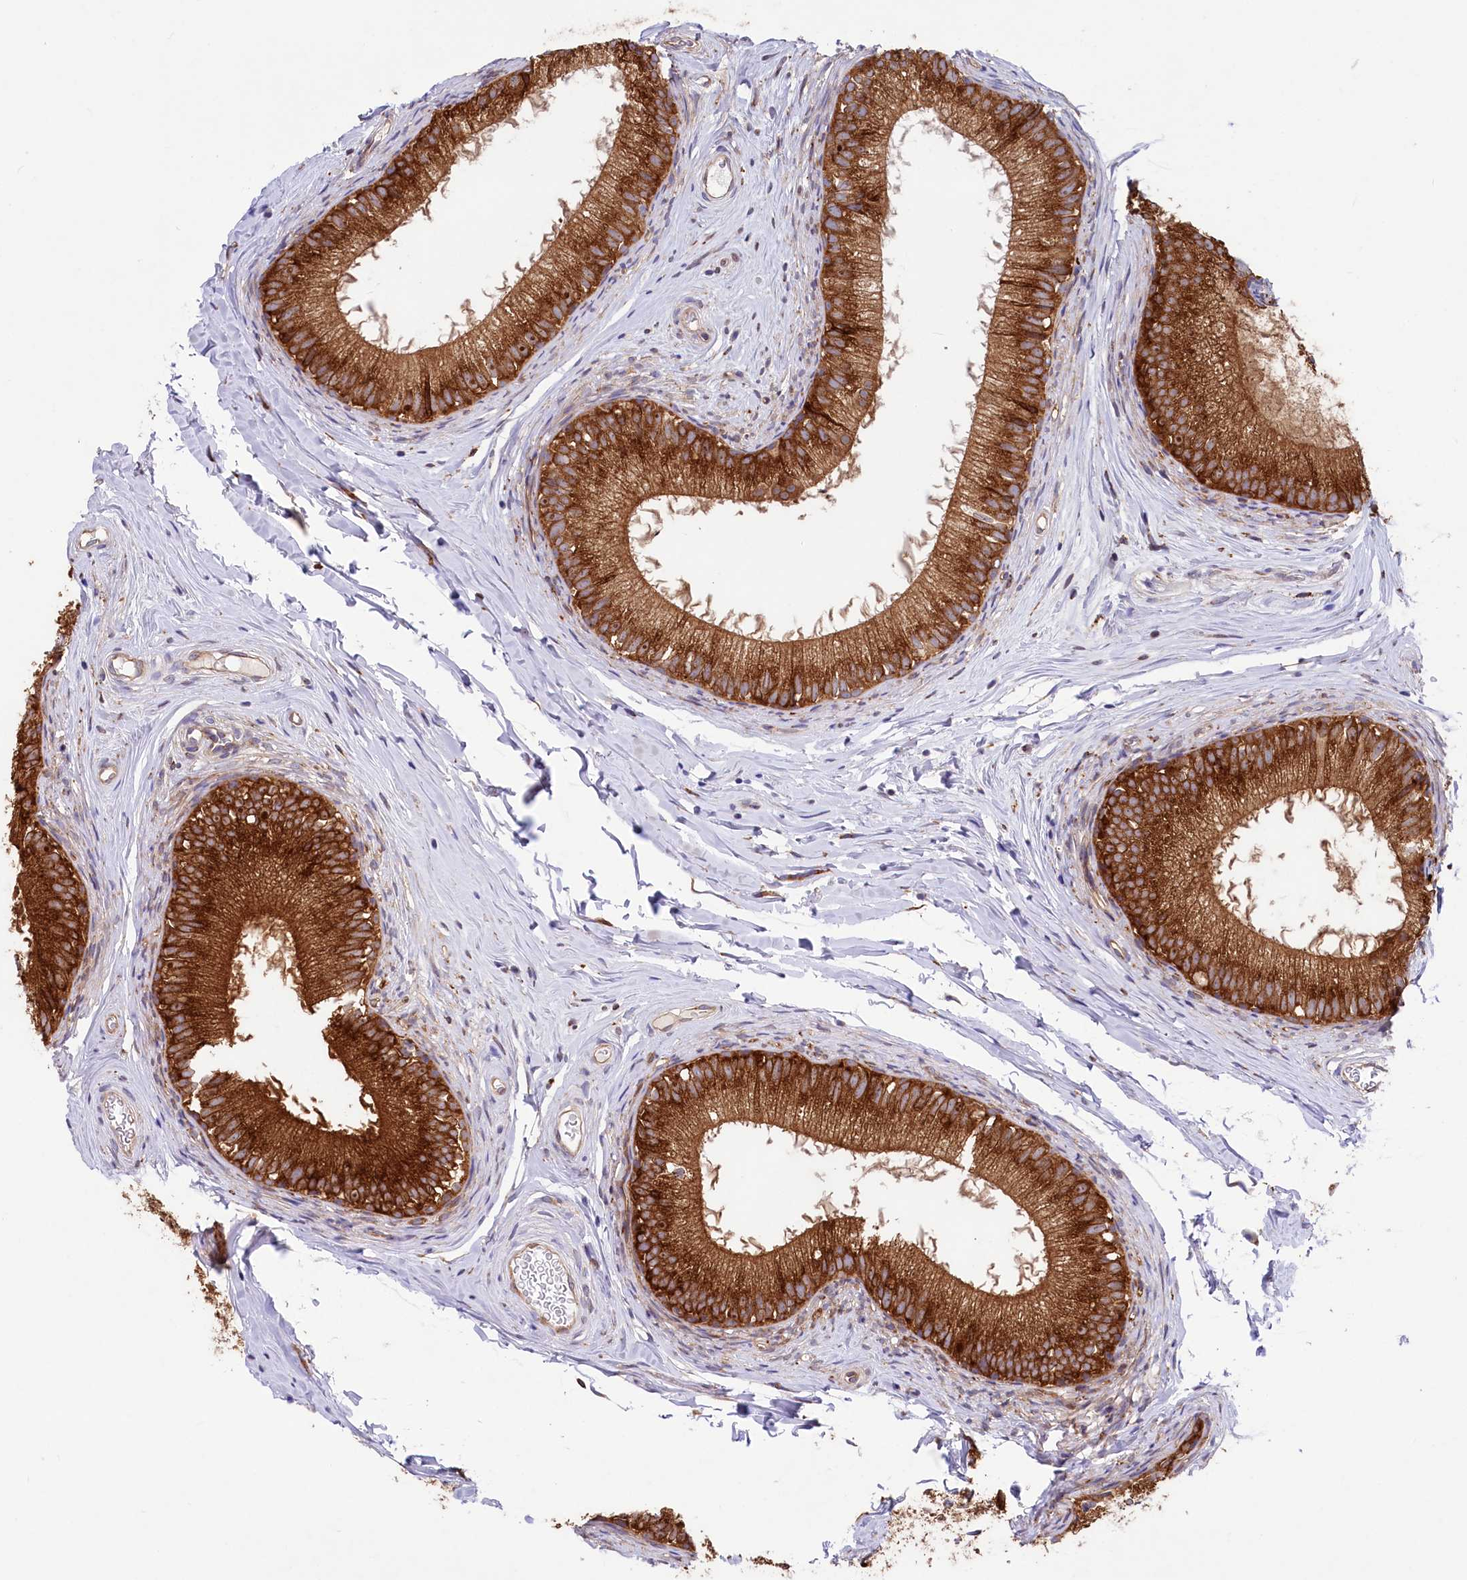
{"staining": {"intensity": "strong", "quantity": ">75%", "location": "cytoplasmic/membranous"}, "tissue": "epididymis", "cell_type": "Glandular cells", "image_type": "normal", "snomed": [{"axis": "morphology", "description": "Normal tissue, NOS"}, {"axis": "topography", "description": "Epididymis"}], "caption": "Immunohistochemical staining of benign human epididymis displays high levels of strong cytoplasmic/membranous staining in approximately >75% of glandular cells.", "gene": "CHID1", "patient": {"sex": "male", "age": 34}}